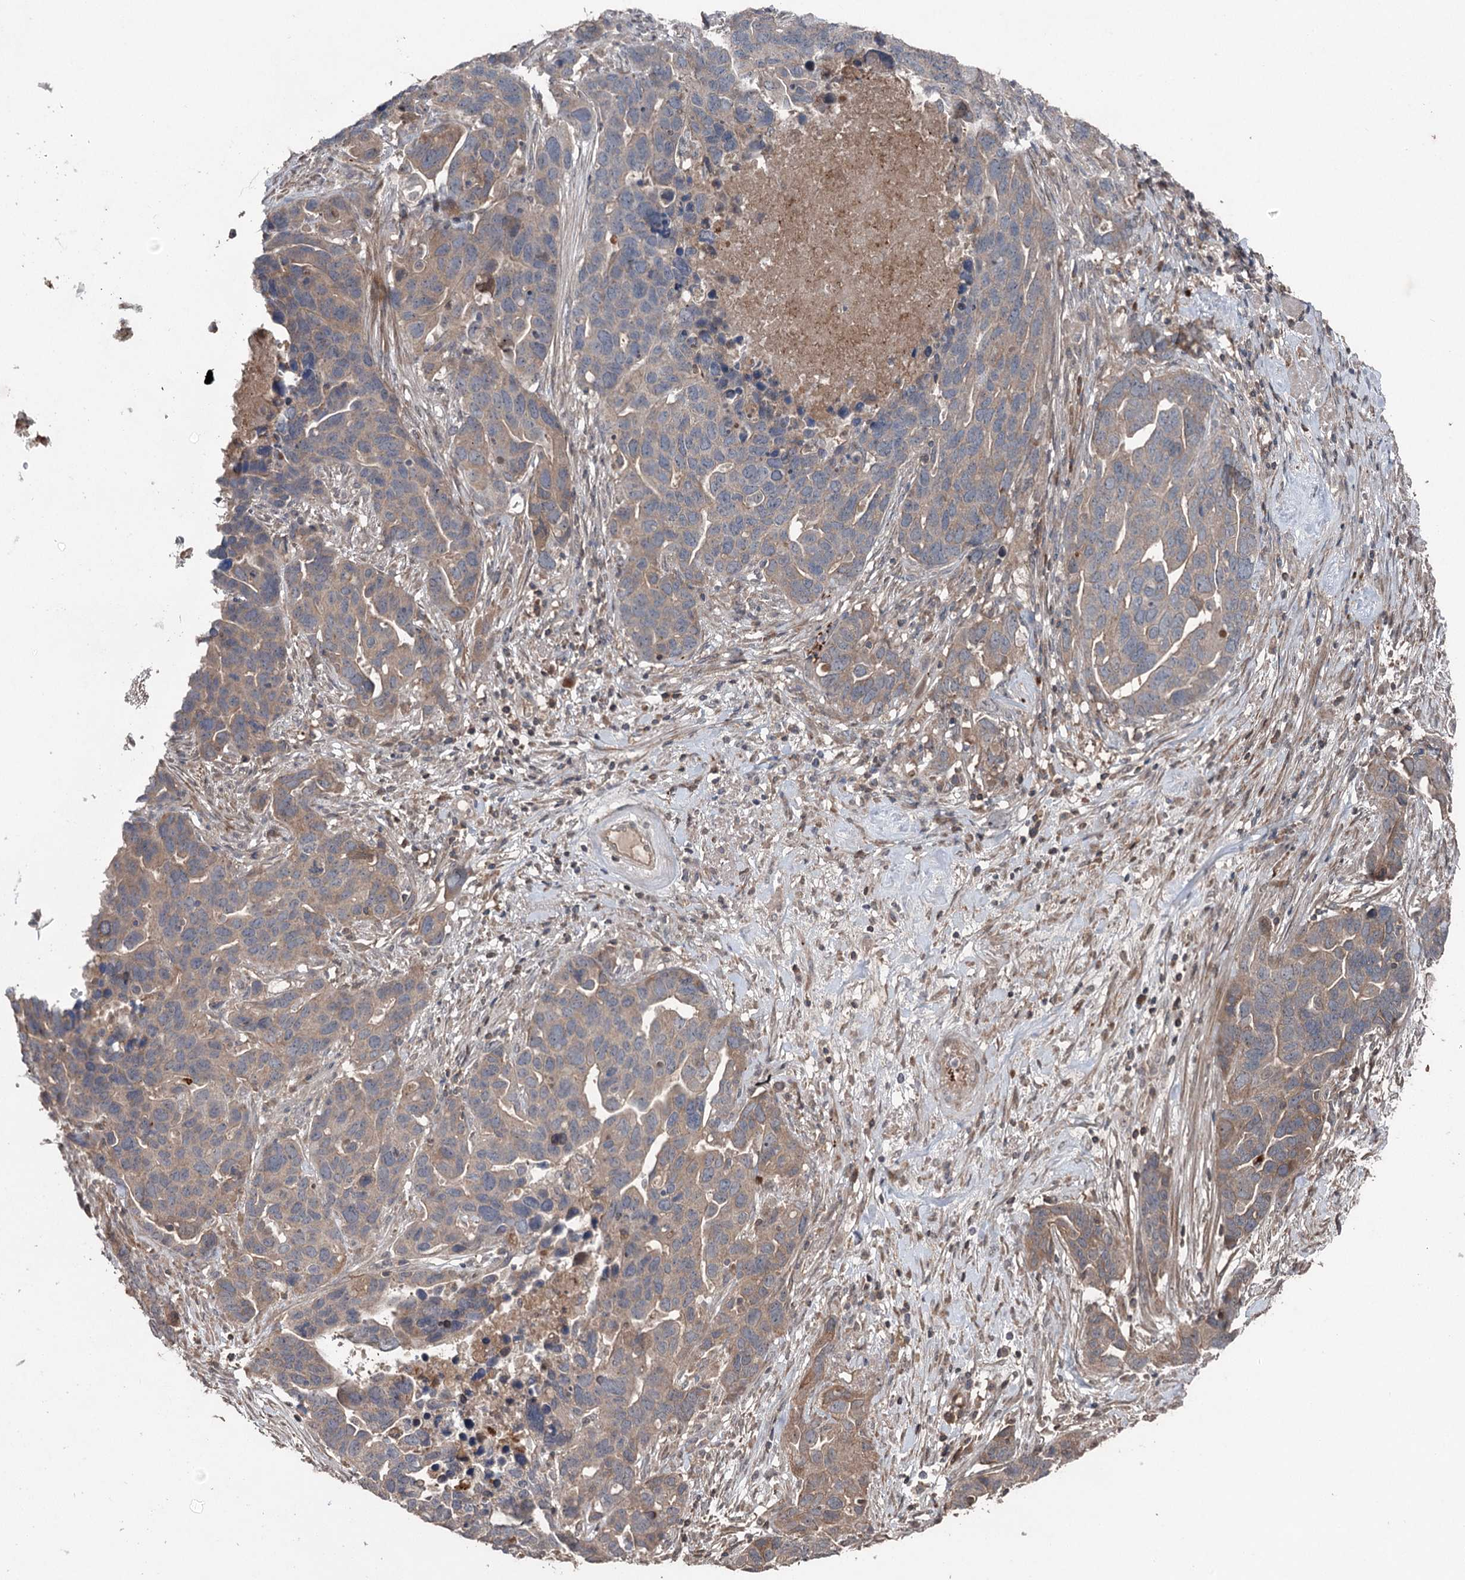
{"staining": {"intensity": "weak", "quantity": "25%-75%", "location": "cytoplasmic/membranous"}, "tissue": "ovarian cancer", "cell_type": "Tumor cells", "image_type": "cancer", "snomed": [{"axis": "morphology", "description": "Cystadenocarcinoma, serous, NOS"}, {"axis": "topography", "description": "Ovary"}], "caption": "A micrograph of human ovarian cancer (serous cystadenocarcinoma) stained for a protein reveals weak cytoplasmic/membranous brown staining in tumor cells.", "gene": "MAPK8IP2", "patient": {"sex": "female", "age": 54}}